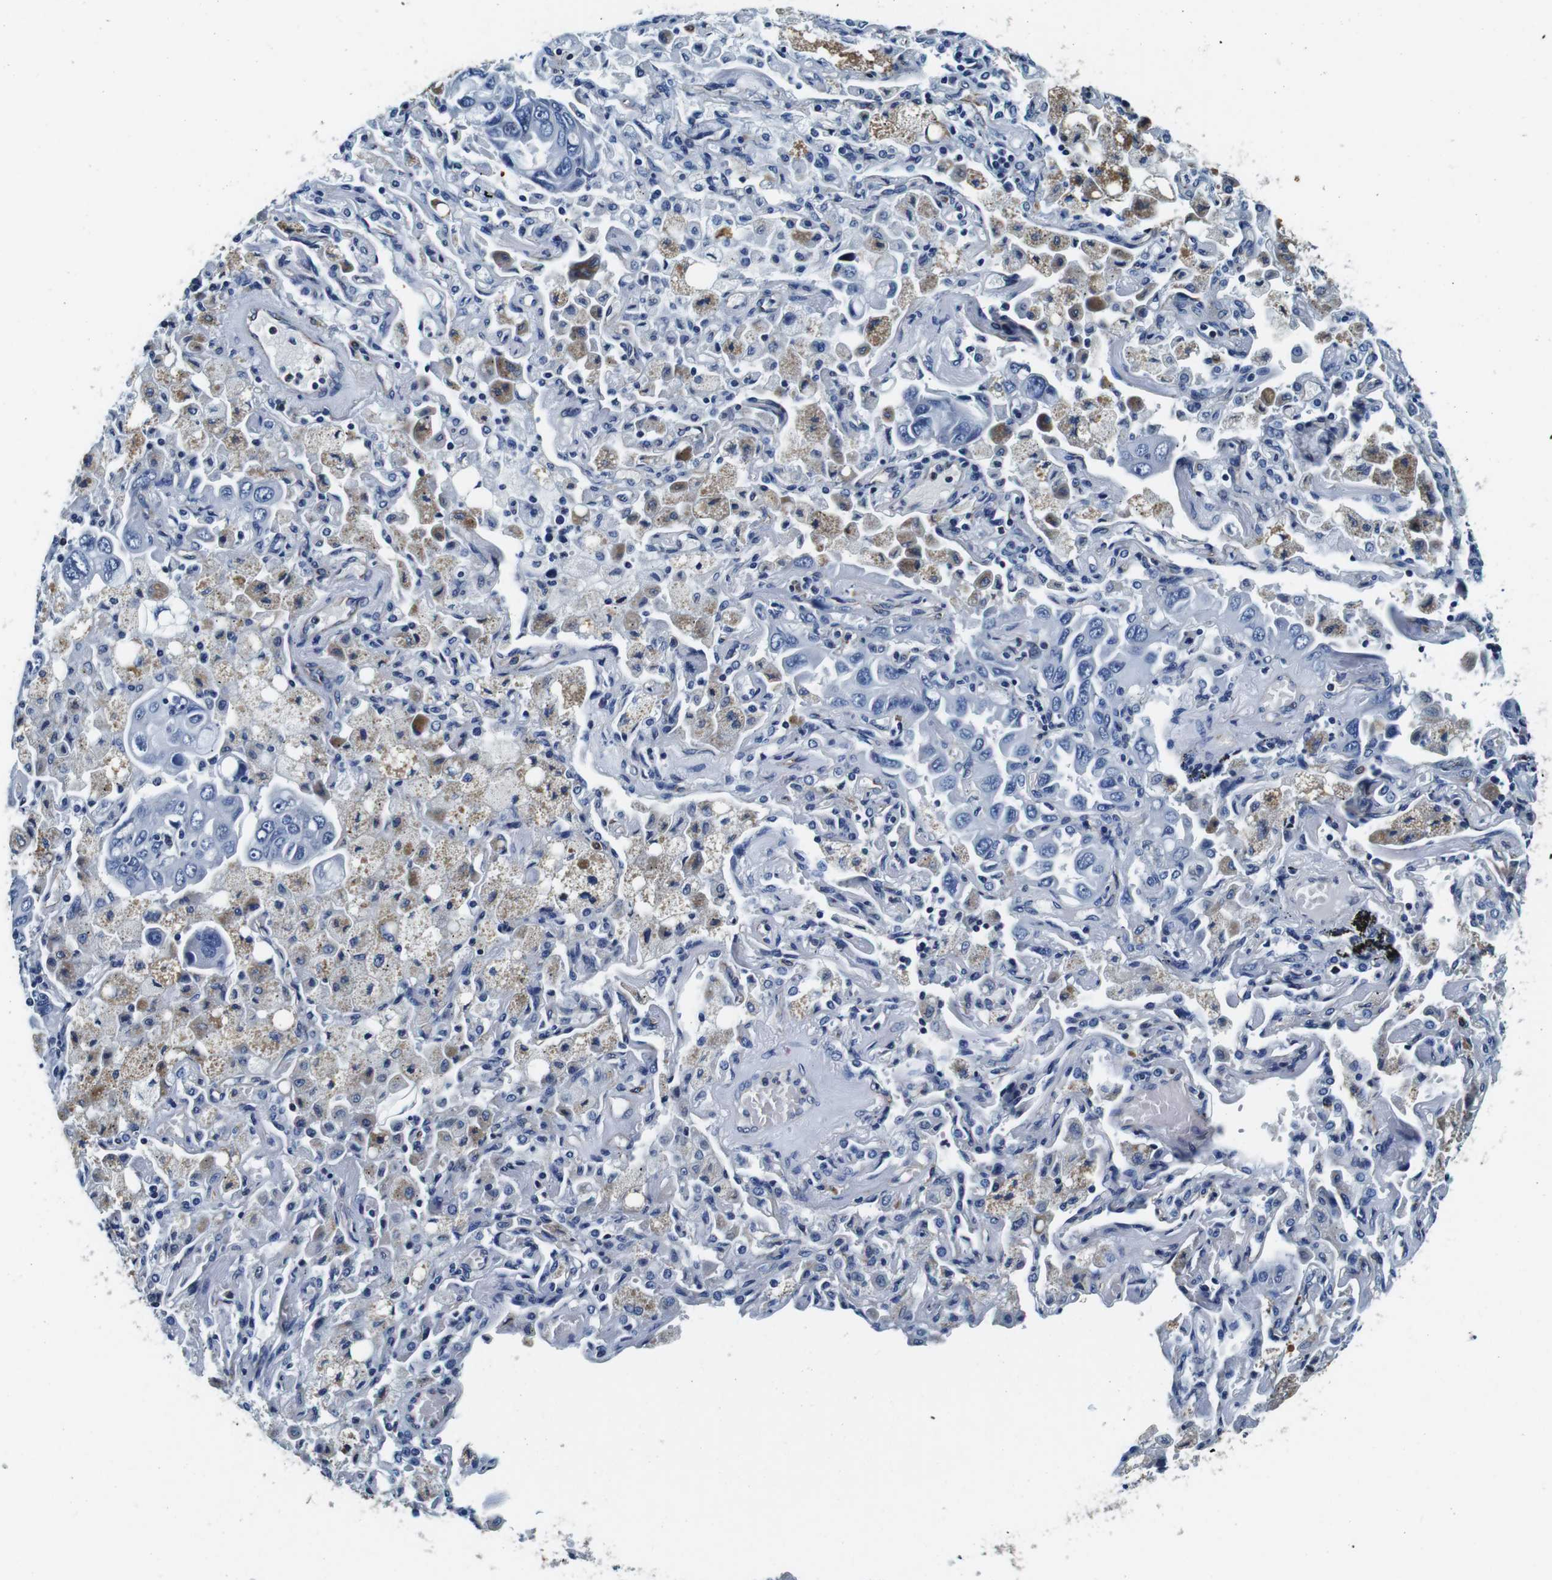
{"staining": {"intensity": "negative", "quantity": "none", "location": "none"}, "tissue": "lung cancer", "cell_type": "Tumor cells", "image_type": "cancer", "snomed": [{"axis": "morphology", "description": "Adenocarcinoma, NOS"}, {"axis": "topography", "description": "Lung"}], "caption": "This histopathology image is of lung cancer stained with IHC to label a protein in brown with the nuclei are counter-stained blue. There is no expression in tumor cells.", "gene": "GJE1", "patient": {"sex": "male", "age": 64}}